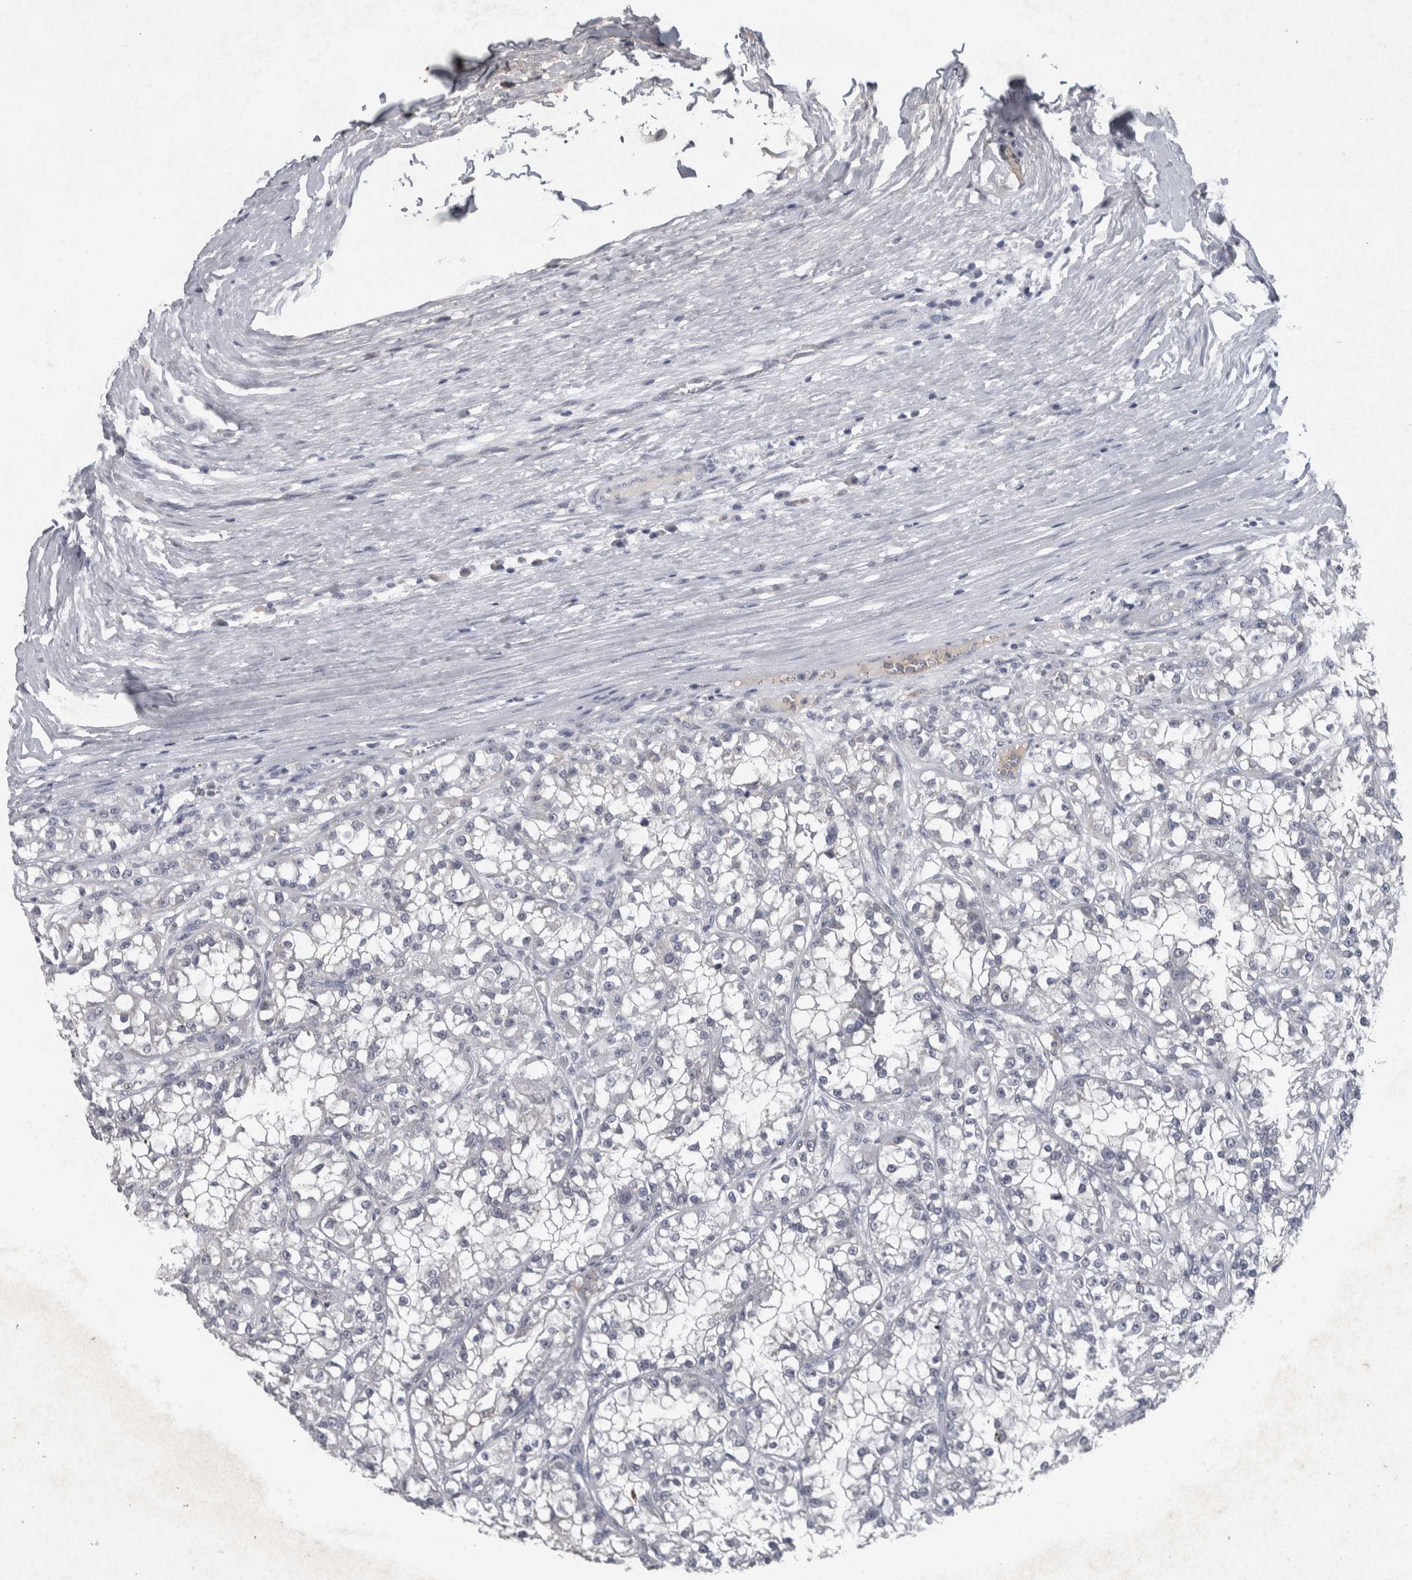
{"staining": {"intensity": "negative", "quantity": "none", "location": "none"}, "tissue": "renal cancer", "cell_type": "Tumor cells", "image_type": "cancer", "snomed": [{"axis": "morphology", "description": "Adenocarcinoma, NOS"}, {"axis": "topography", "description": "Kidney"}], "caption": "Human renal cancer (adenocarcinoma) stained for a protein using IHC demonstrates no staining in tumor cells.", "gene": "WNT7A", "patient": {"sex": "female", "age": 52}}